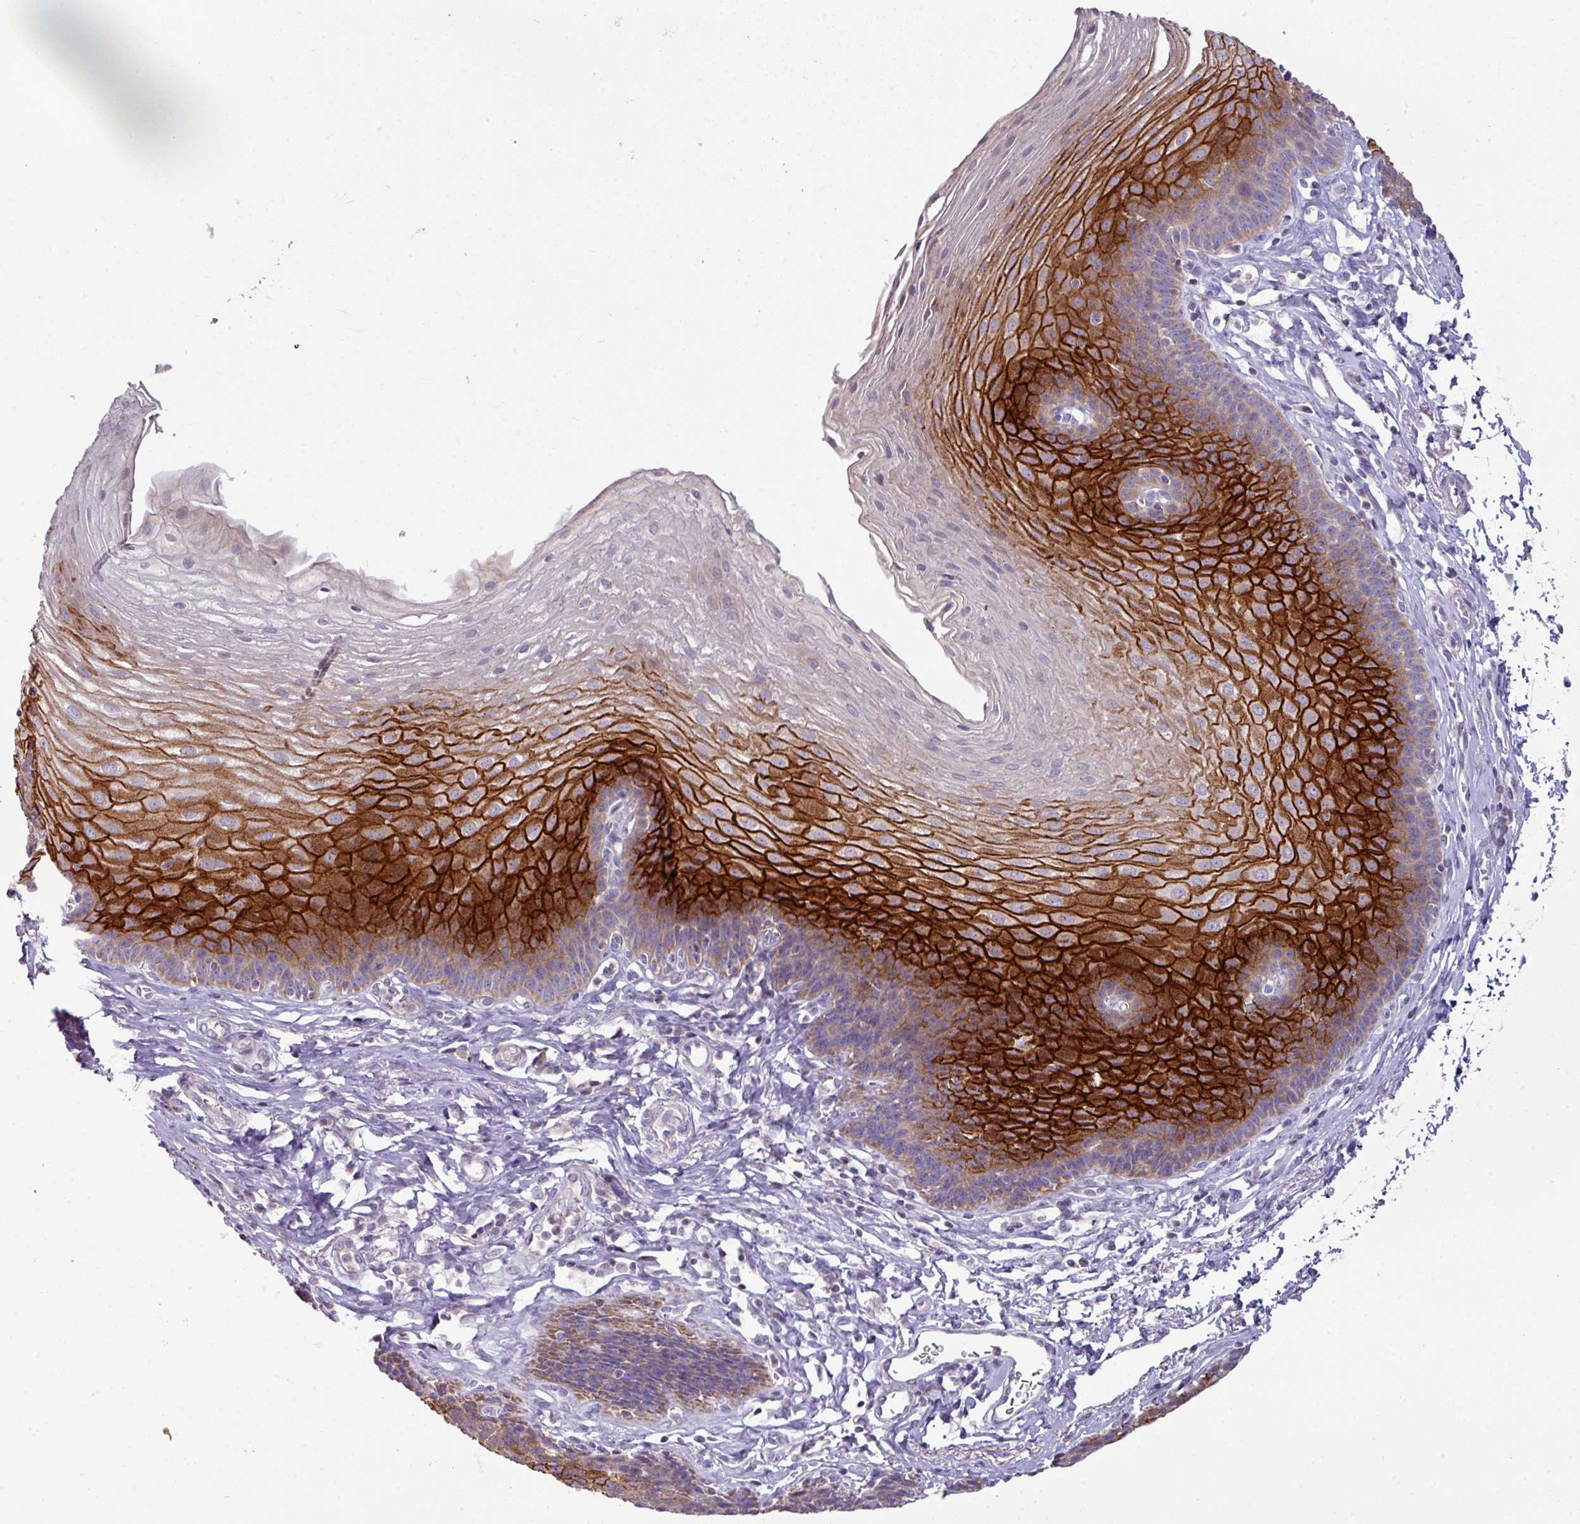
{"staining": {"intensity": "strong", "quantity": "25%-75%", "location": "cytoplasmic/membranous"}, "tissue": "esophagus", "cell_type": "Squamous epithelial cells", "image_type": "normal", "snomed": [{"axis": "morphology", "description": "Normal tissue, NOS"}, {"axis": "topography", "description": "Esophagus"}], "caption": "Strong cytoplasmic/membranous positivity is appreciated in approximately 25%-75% of squamous epithelial cells in benign esophagus. Nuclei are stained in blue.", "gene": "TRAPPC1", "patient": {"sex": "female", "age": 81}}